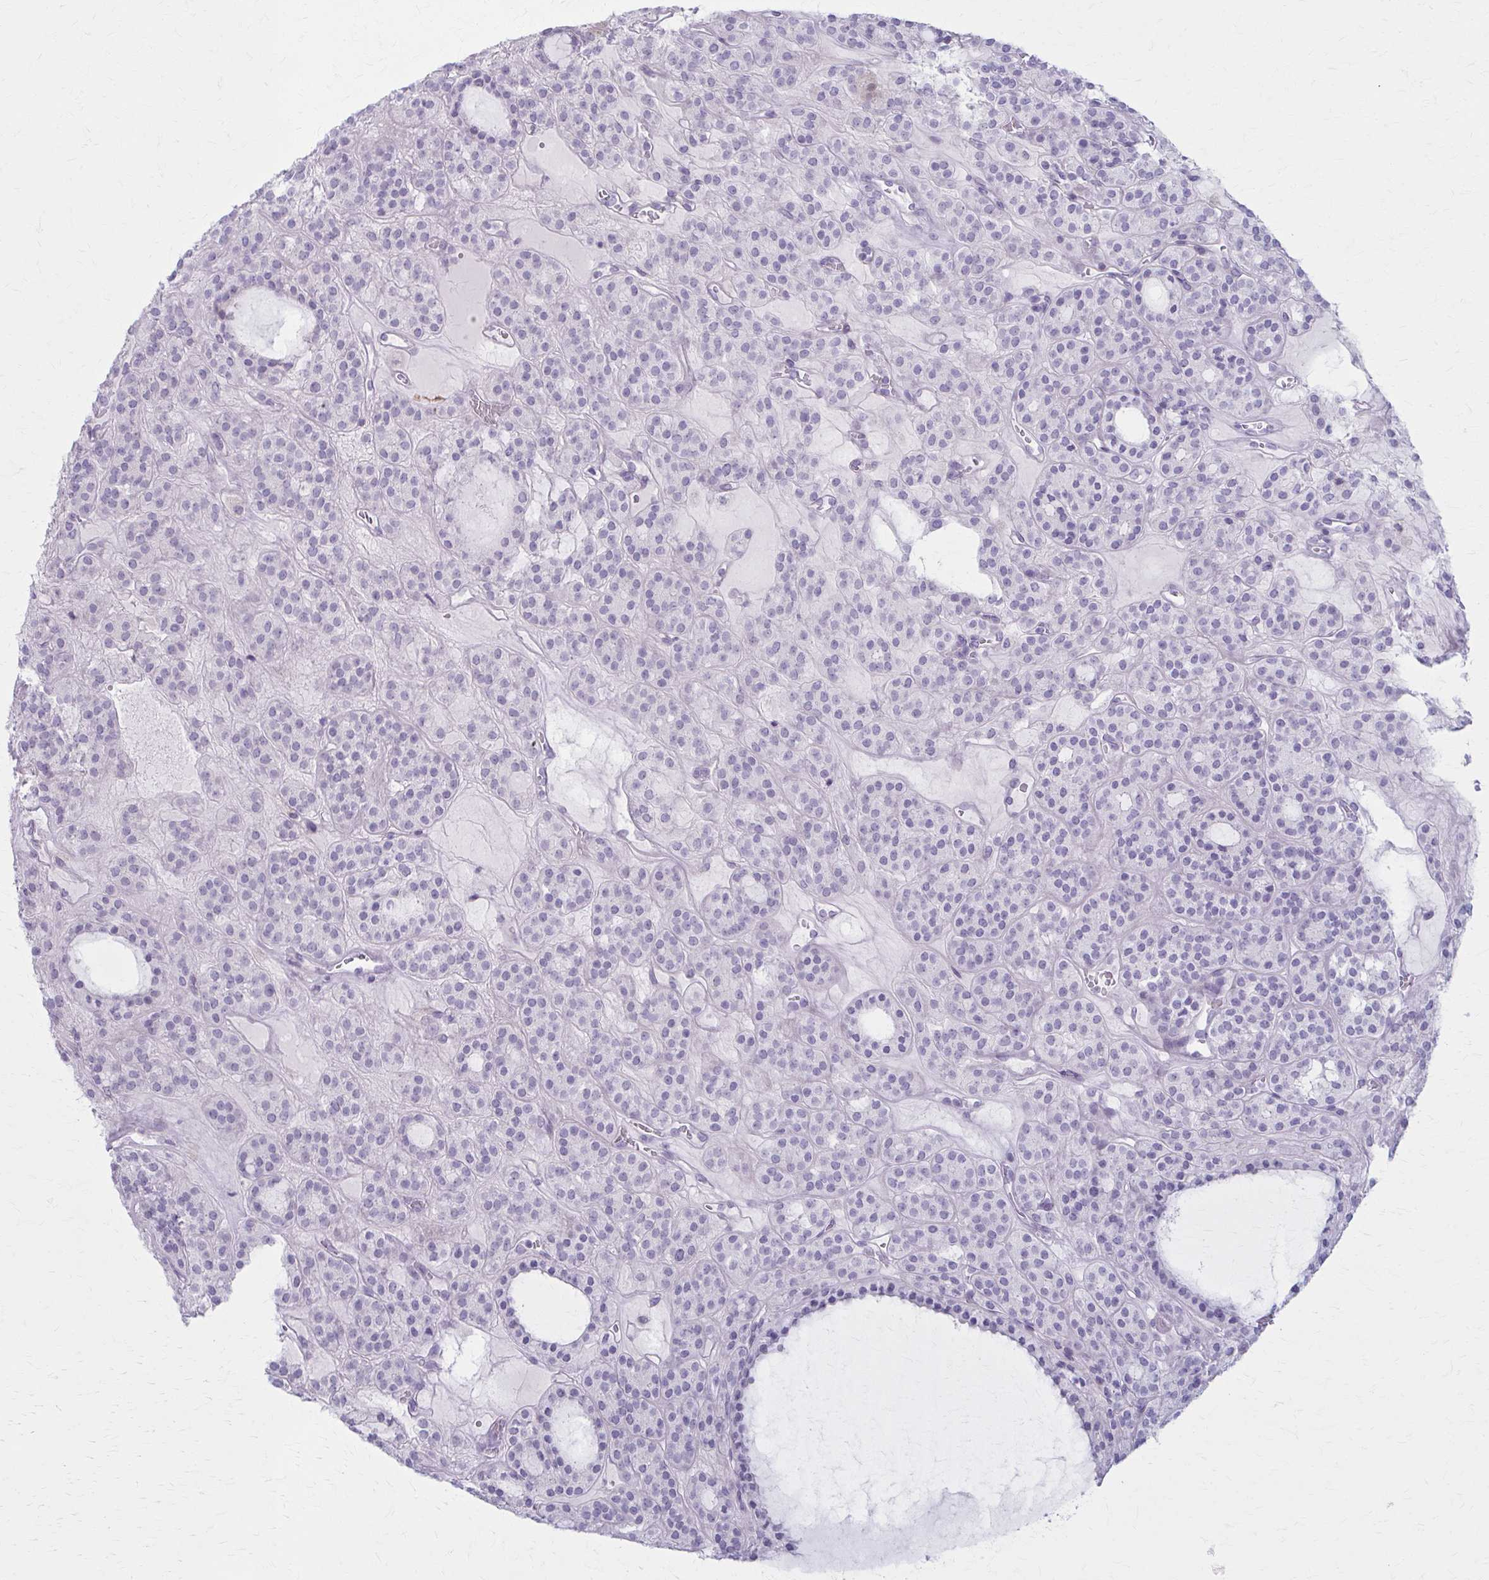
{"staining": {"intensity": "negative", "quantity": "none", "location": "none"}, "tissue": "thyroid cancer", "cell_type": "Tumor cells", "image_type": "cancer", "snomed": [{"axis": "morphology", "description": "Follicular adenoma carcinoma, NOS"}, {"axis": "topography", "description": "Thyroid gland"}], "caption": "A photomicrograph of human follicular adenoma carcinoma (thyroid) is negative for staining in tumor cells. (Immunohistochemistry, brightfield microscopy, high magnification).", "gene": "LDLRAP1", "patient": {"sex": "female", "age": 63}}